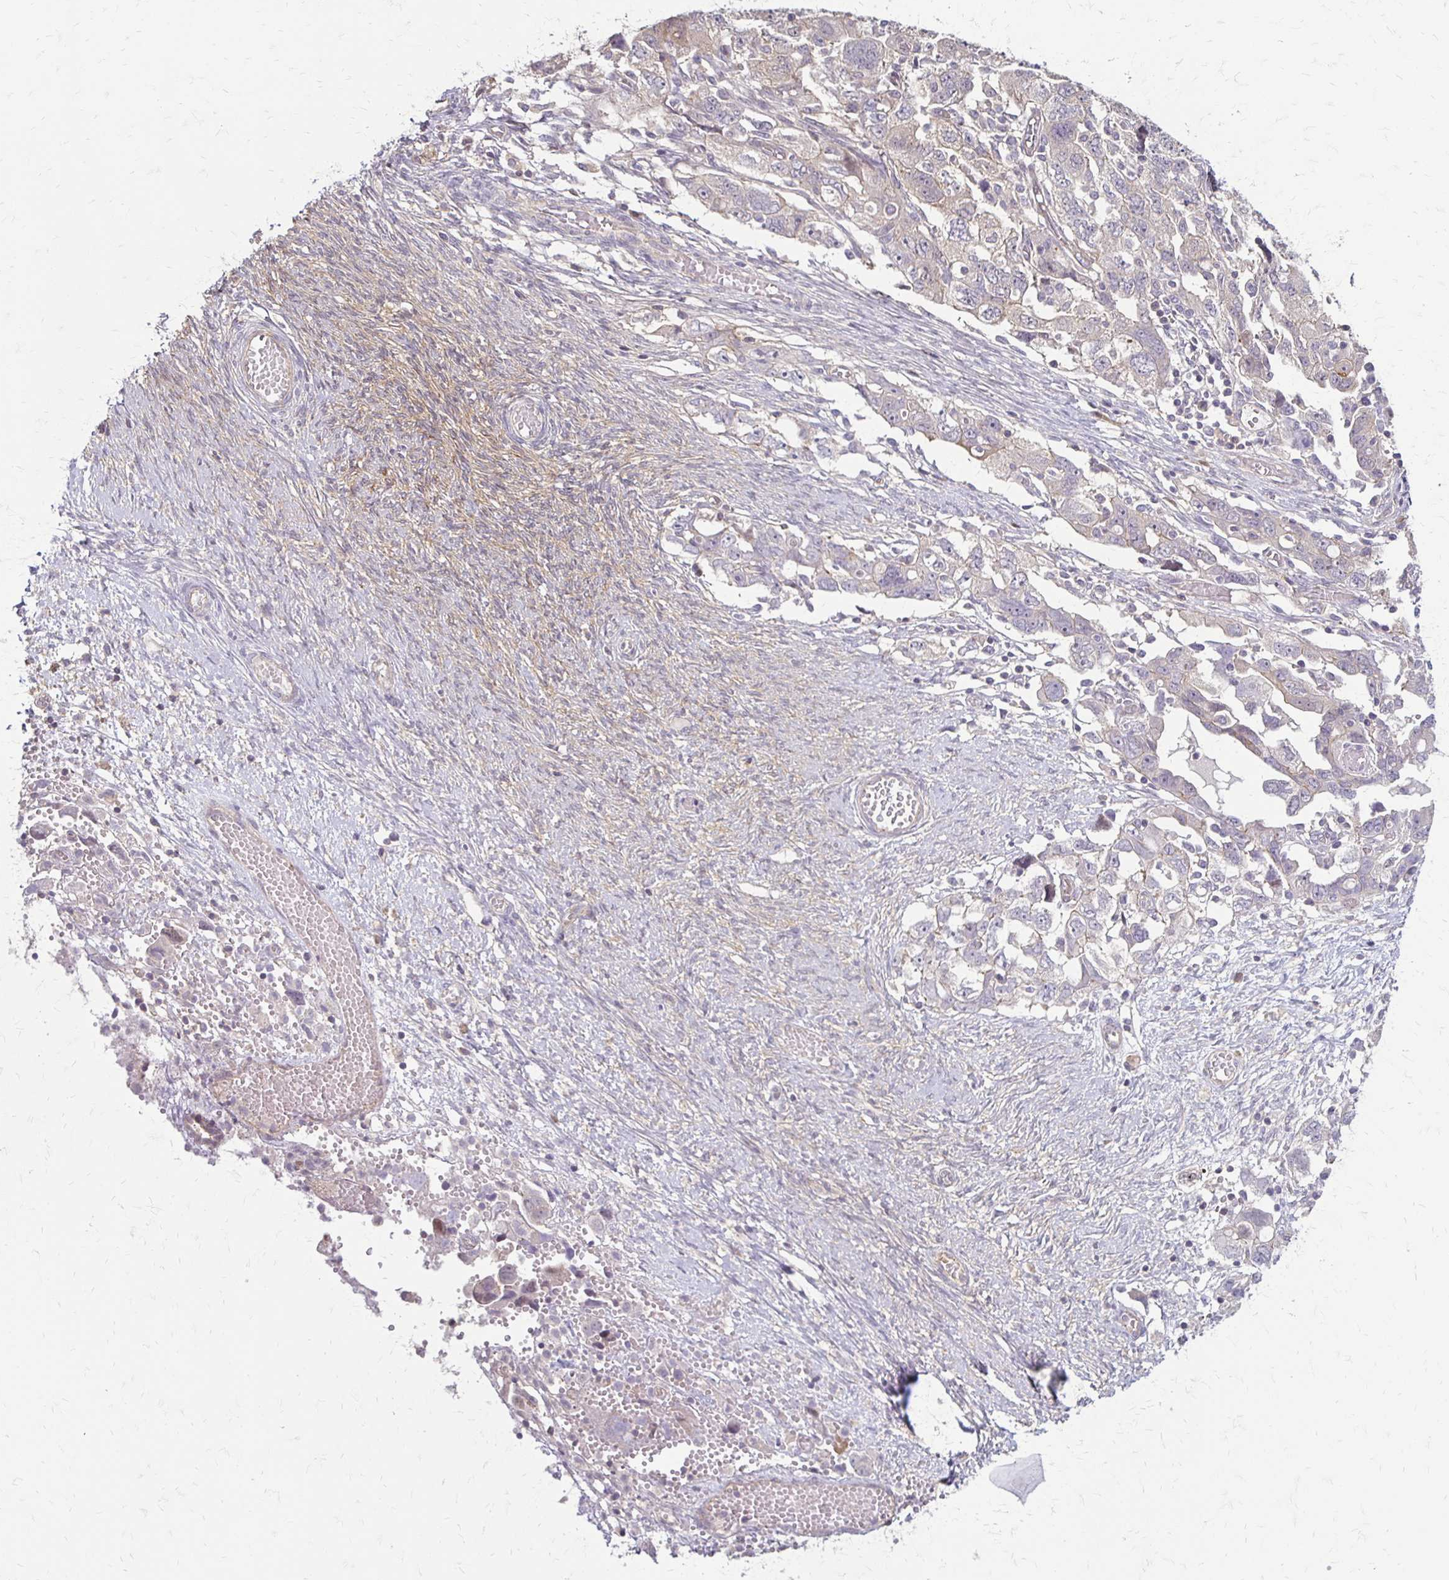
{"staining": {"intensity": "weak", "quantity": "<25%", "location": "cytoplasmic/membranous"}, "tissue": "ovarian cancer", "cell_type": "Tumor cells", "image_type": "cancer", "snomed": [{"axis": "morphology", "description": "Carcinoma, NOS"}, {"axis": "morphology", "description": "Cystadenocarcinoma, serous, NOS"}, {"axis": "topography", "description": "Ovary"}], "caption": "An immunohistochemistry image of ovarian cancer is shown. There is no staining in tumor cells of ovarian cancer.", "gene": "CFL2", "patient": {"sex": "female", "age": 69}}